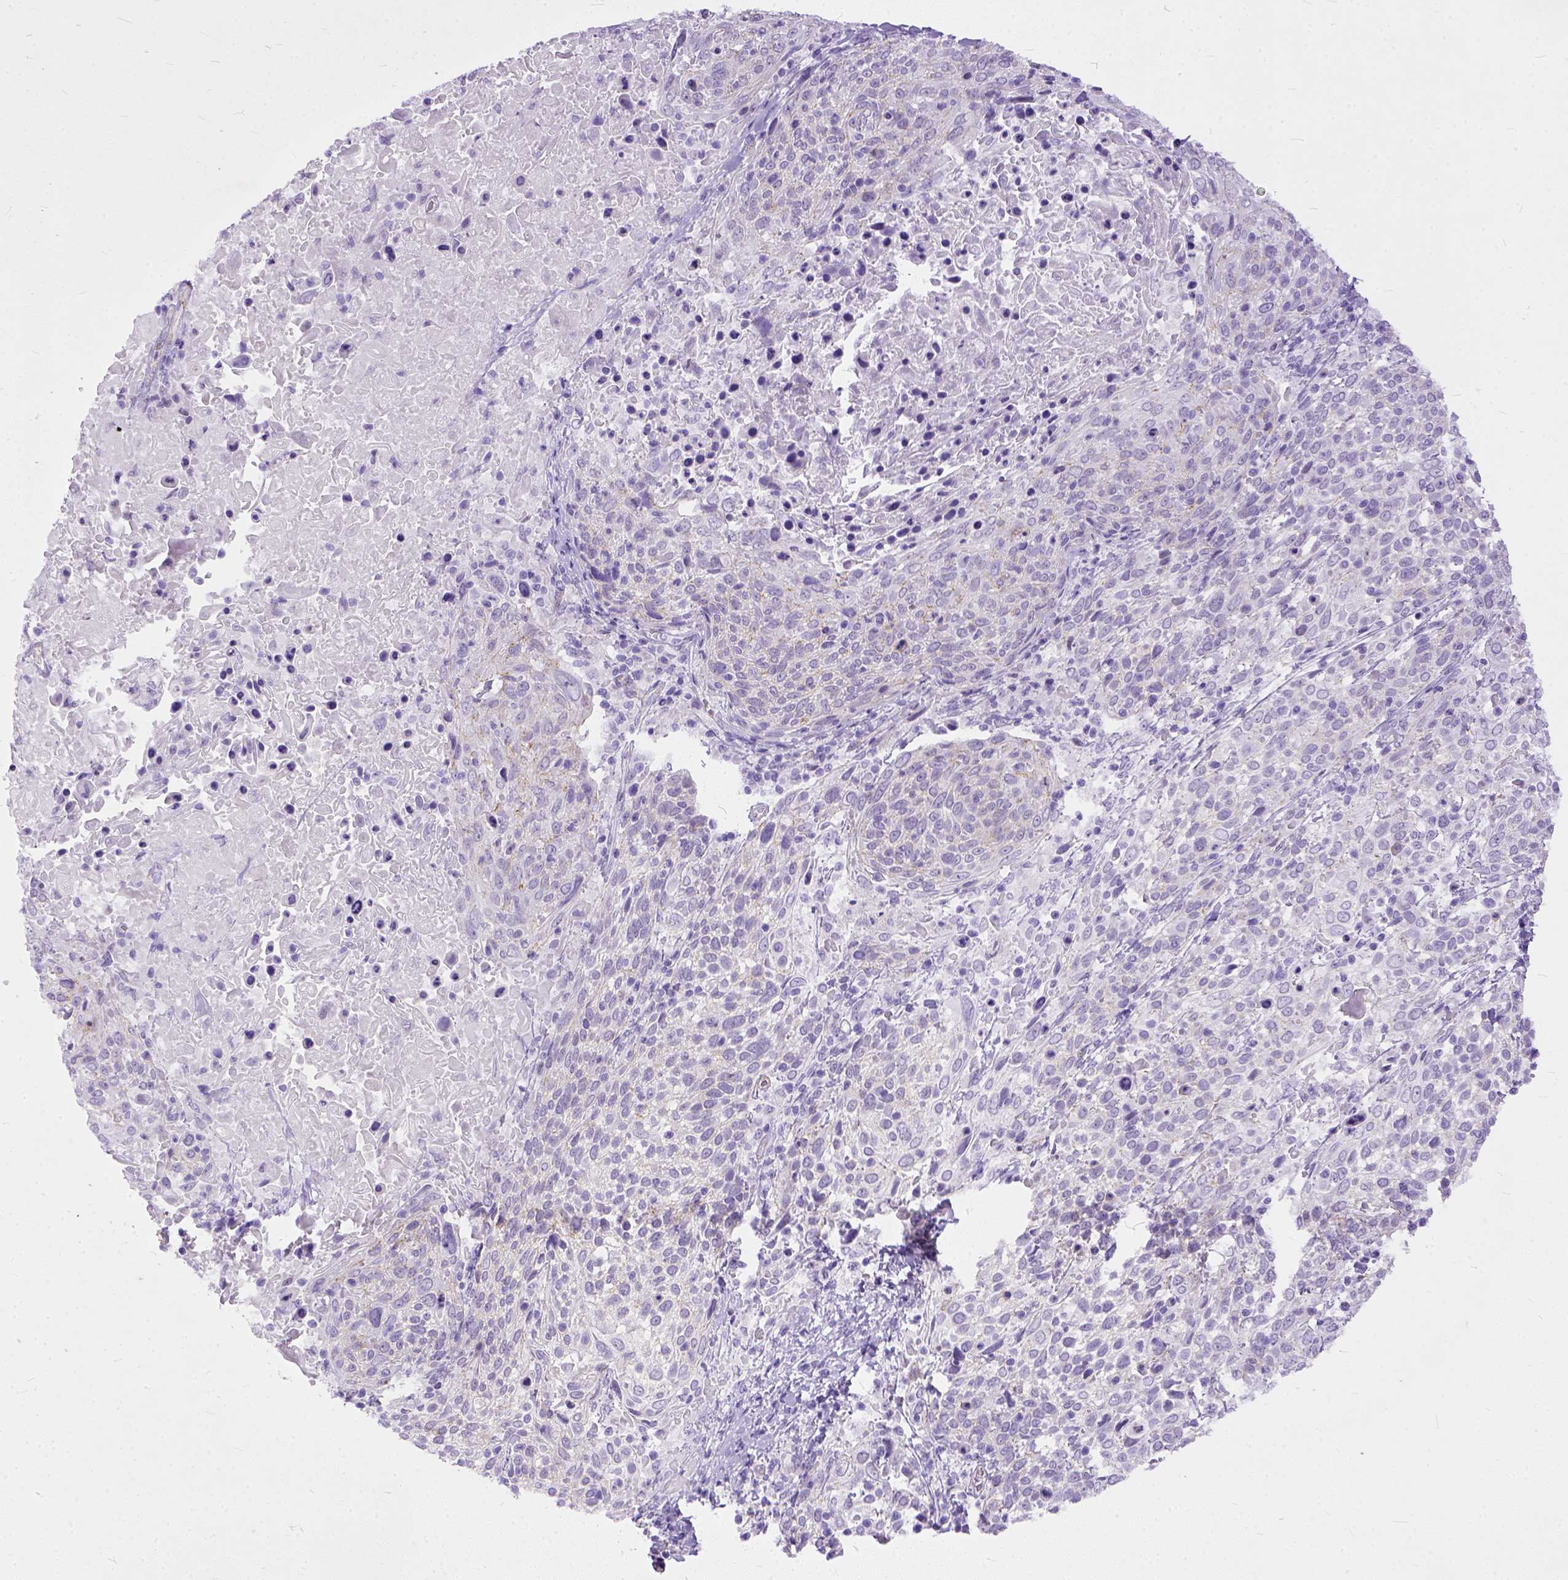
{"staining": {"intensity": "negative", "quantity": "none", "location": "none"}, "tissue": "cervical cancer", "cell_type": "Tumor cells", "image_type": "cancer", "snomed": [{"axis": "morphology", "description": "Squamous cell carcinoma, NOS"}, {"axis": "topography", "description": "Cervix"}], "caption": "This is an immunohistochemistry (IHC) micrograph of squamous cell carcinoma (cervical). There is no expression in tumor cells.", "gene": "ADGRF1", "patient": {"sex": "female", "age": 61}}